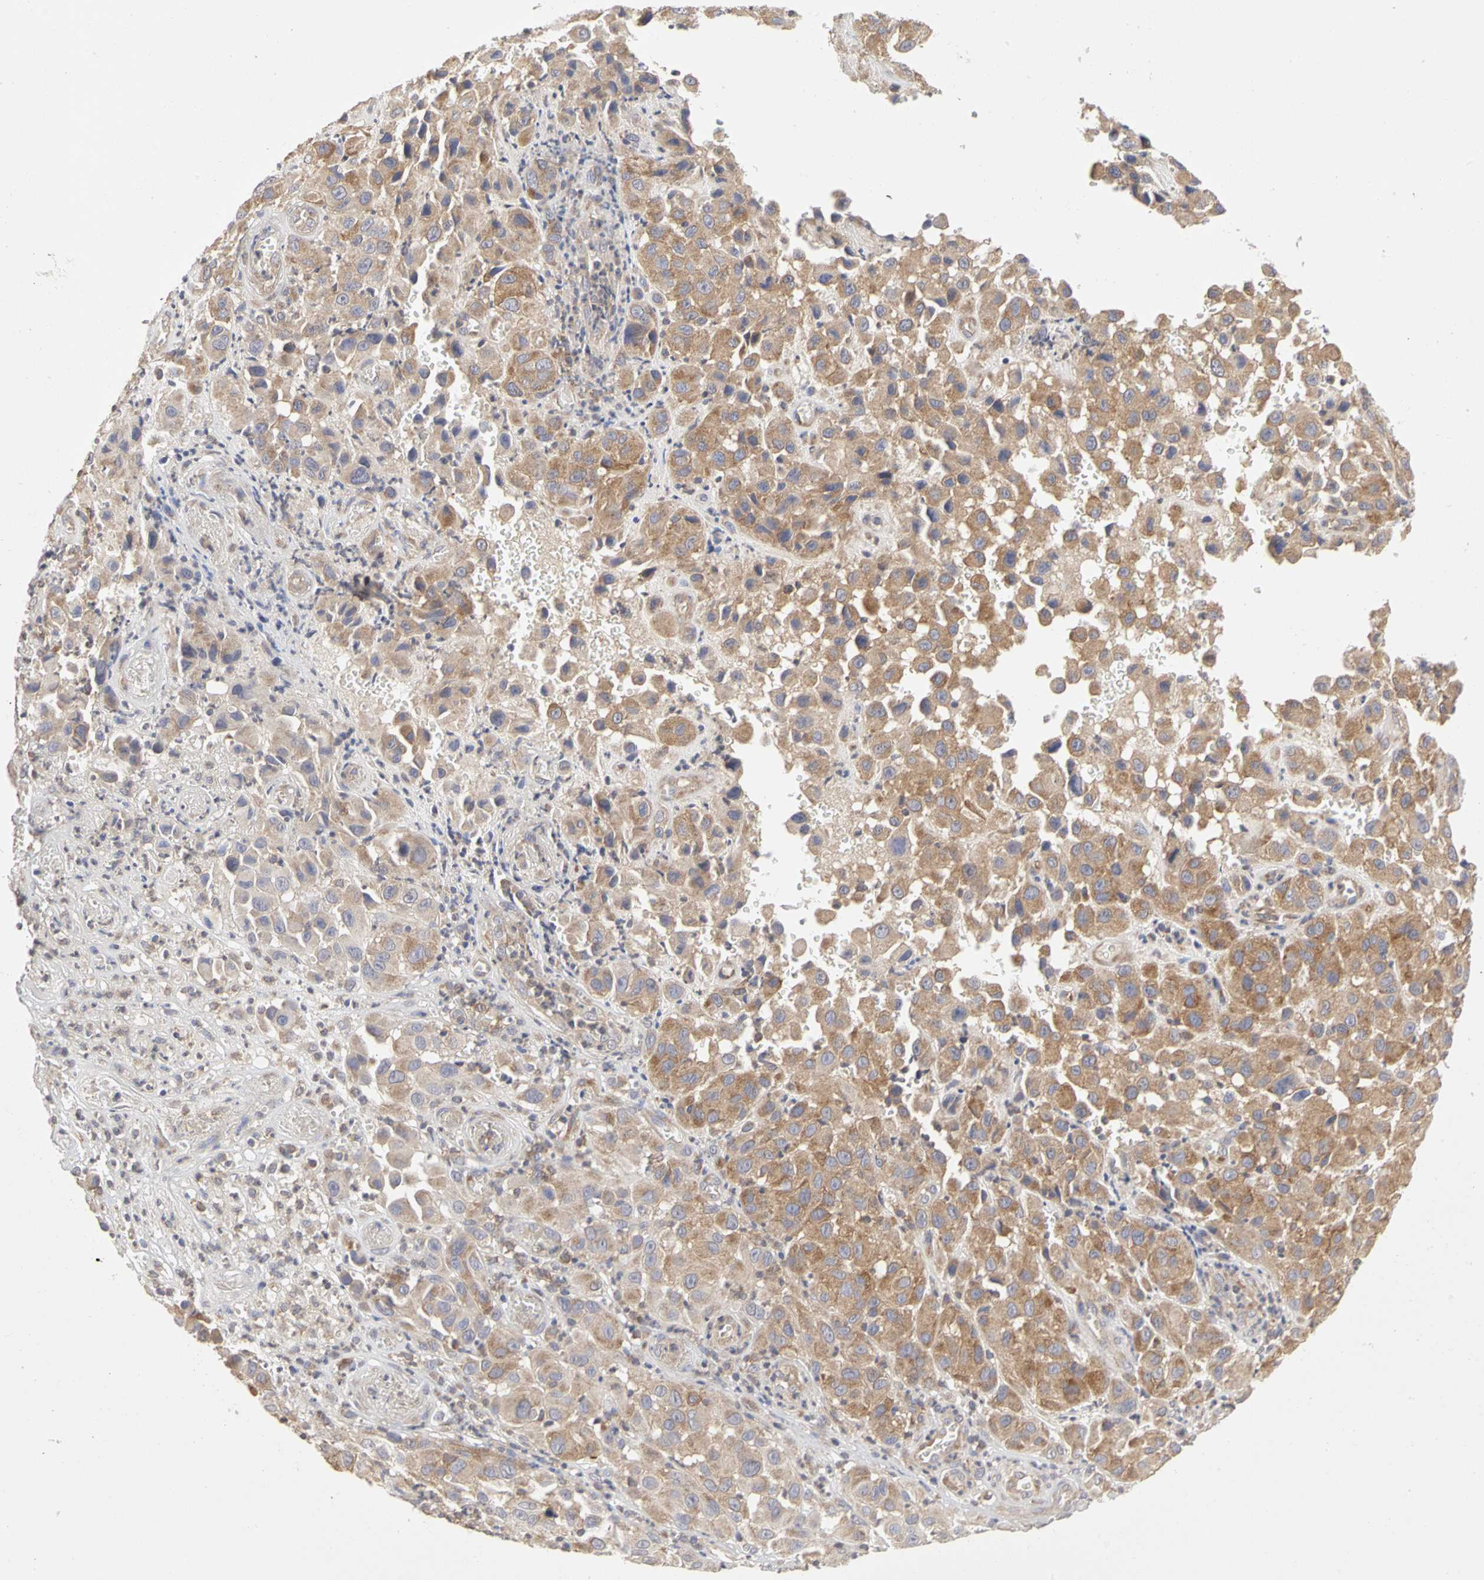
{"staining": {"intensity": "moderate", "quantity": ">75%", "location": "cytoplasmic/membranous"}, "tissue": "melanoma", "cell_type": "Tumor cells", "image_type": "cancer", "snomed": [{"axis": "morphology", "description": "Malignant melanoma, NOS"}, {"axis": "topography", "description": "Skin"}], "caption": "This micrograph shows malignant melanoma stained with immunohistochemistry (IHC) to label a protein in brown. The cytoplasmic/membranous of tumor cells show moderate positivity for the protein. Nuclei are counter-stained blue.", "gene": "IRAK1", "patient": {"sex": "female", "age": 21}}